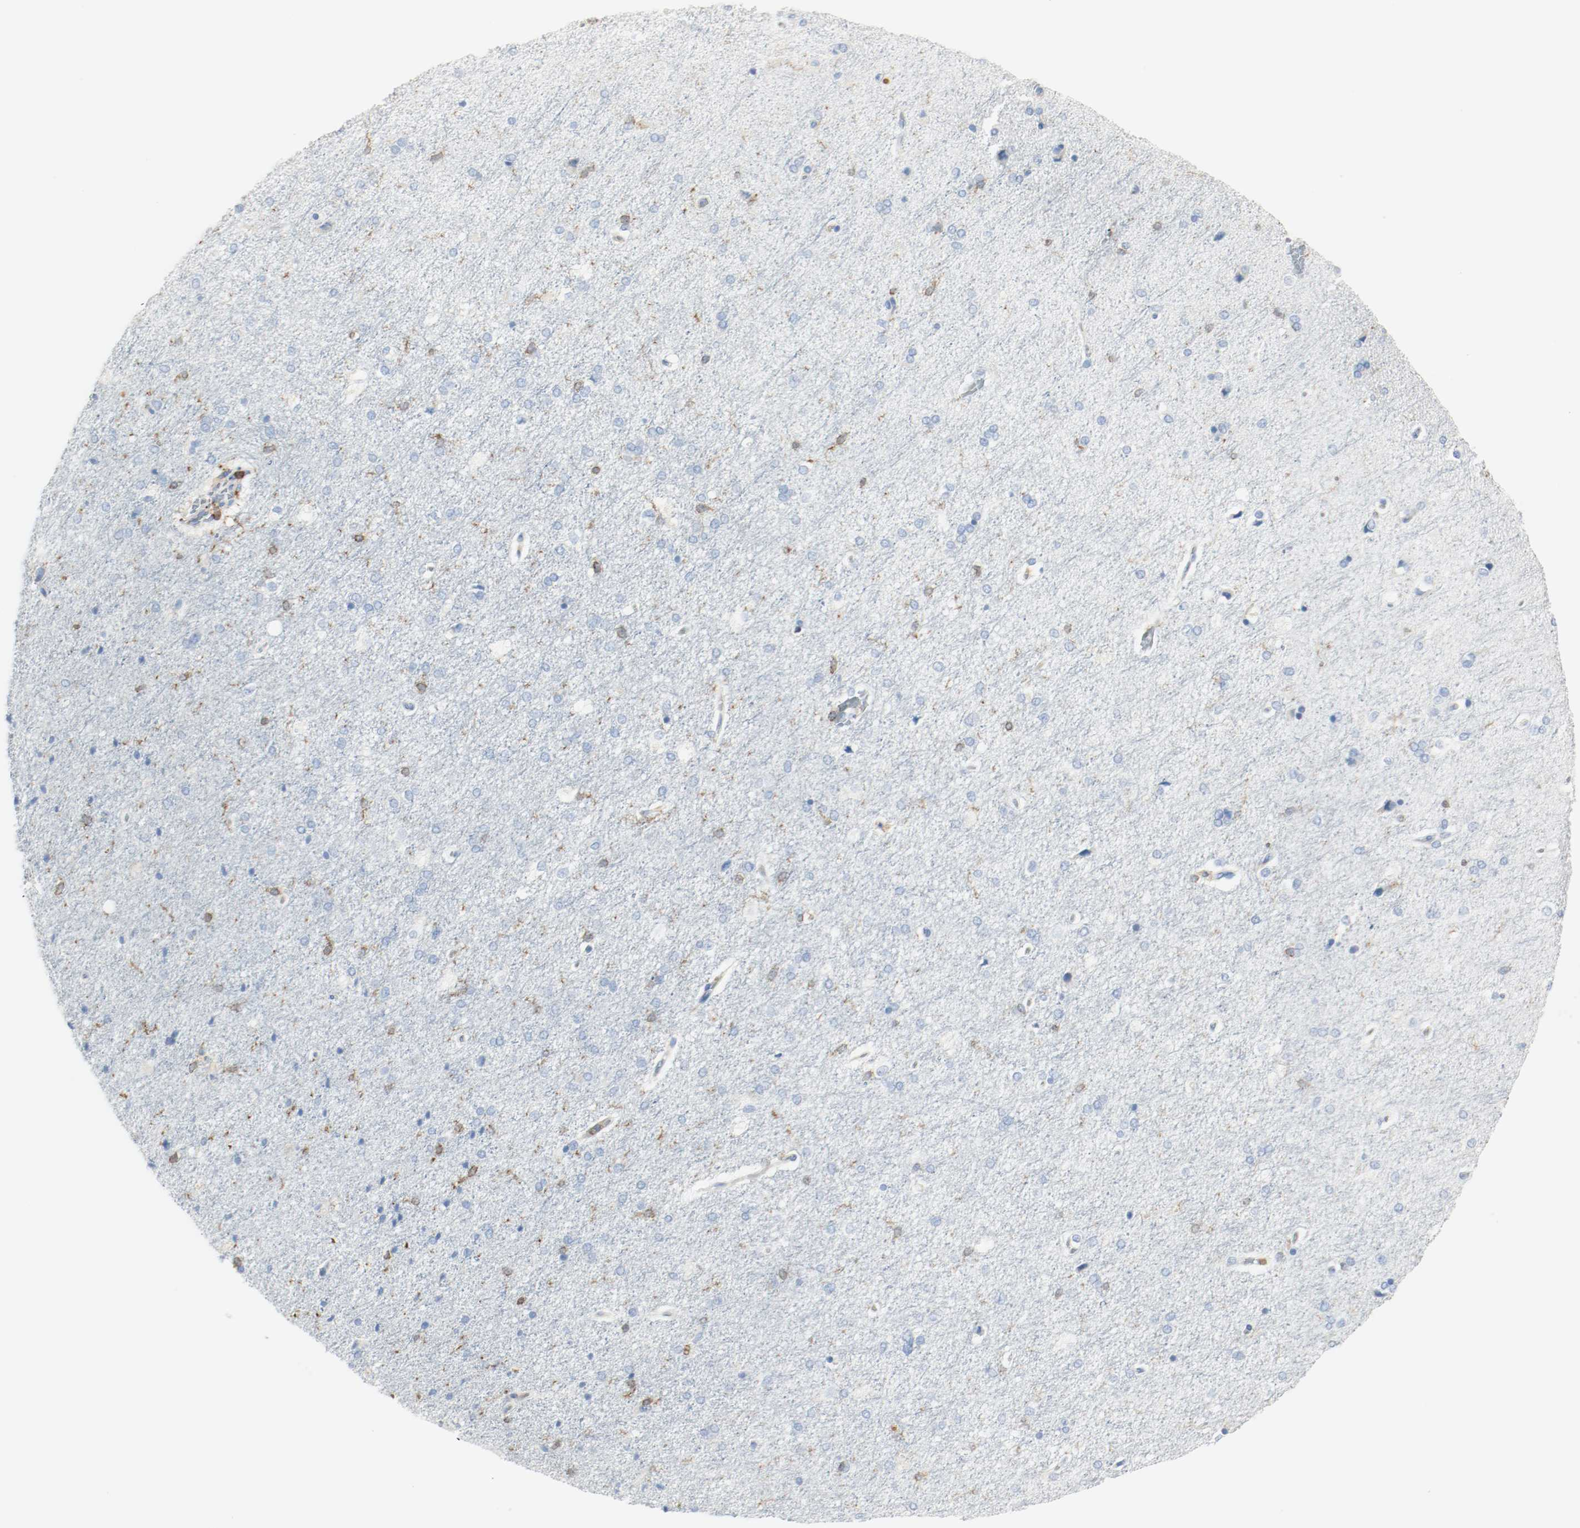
{"staining": {"intensity": "weak", "quantity": "25%-75%", "location": "cytoplasmic/membranous"}, "tissue": "cerebral cortex", "cell_type": "Endothelial cells", "image_type": "normal", "snomed": [{"axis": "morphology", "description": "Normal tissue, NOS"}, {"axis": "topography", "description": "Cerebral cortex"}], "caption": "Immunohistochemistry (IHC) staining of benign cerebral cortex, which shows low levels of weak cytoplasmic/membranous expression in about 25%-75% of endothelial cells indicating weak cytoplasmic/membranous protein positivity. The staining was performed using DAB (brown) for protein detection and nuclei were counterstained in hematoxylin (blue).", "gene": "ARPC1B", "patient": {"sex": "male", "age": 62}}